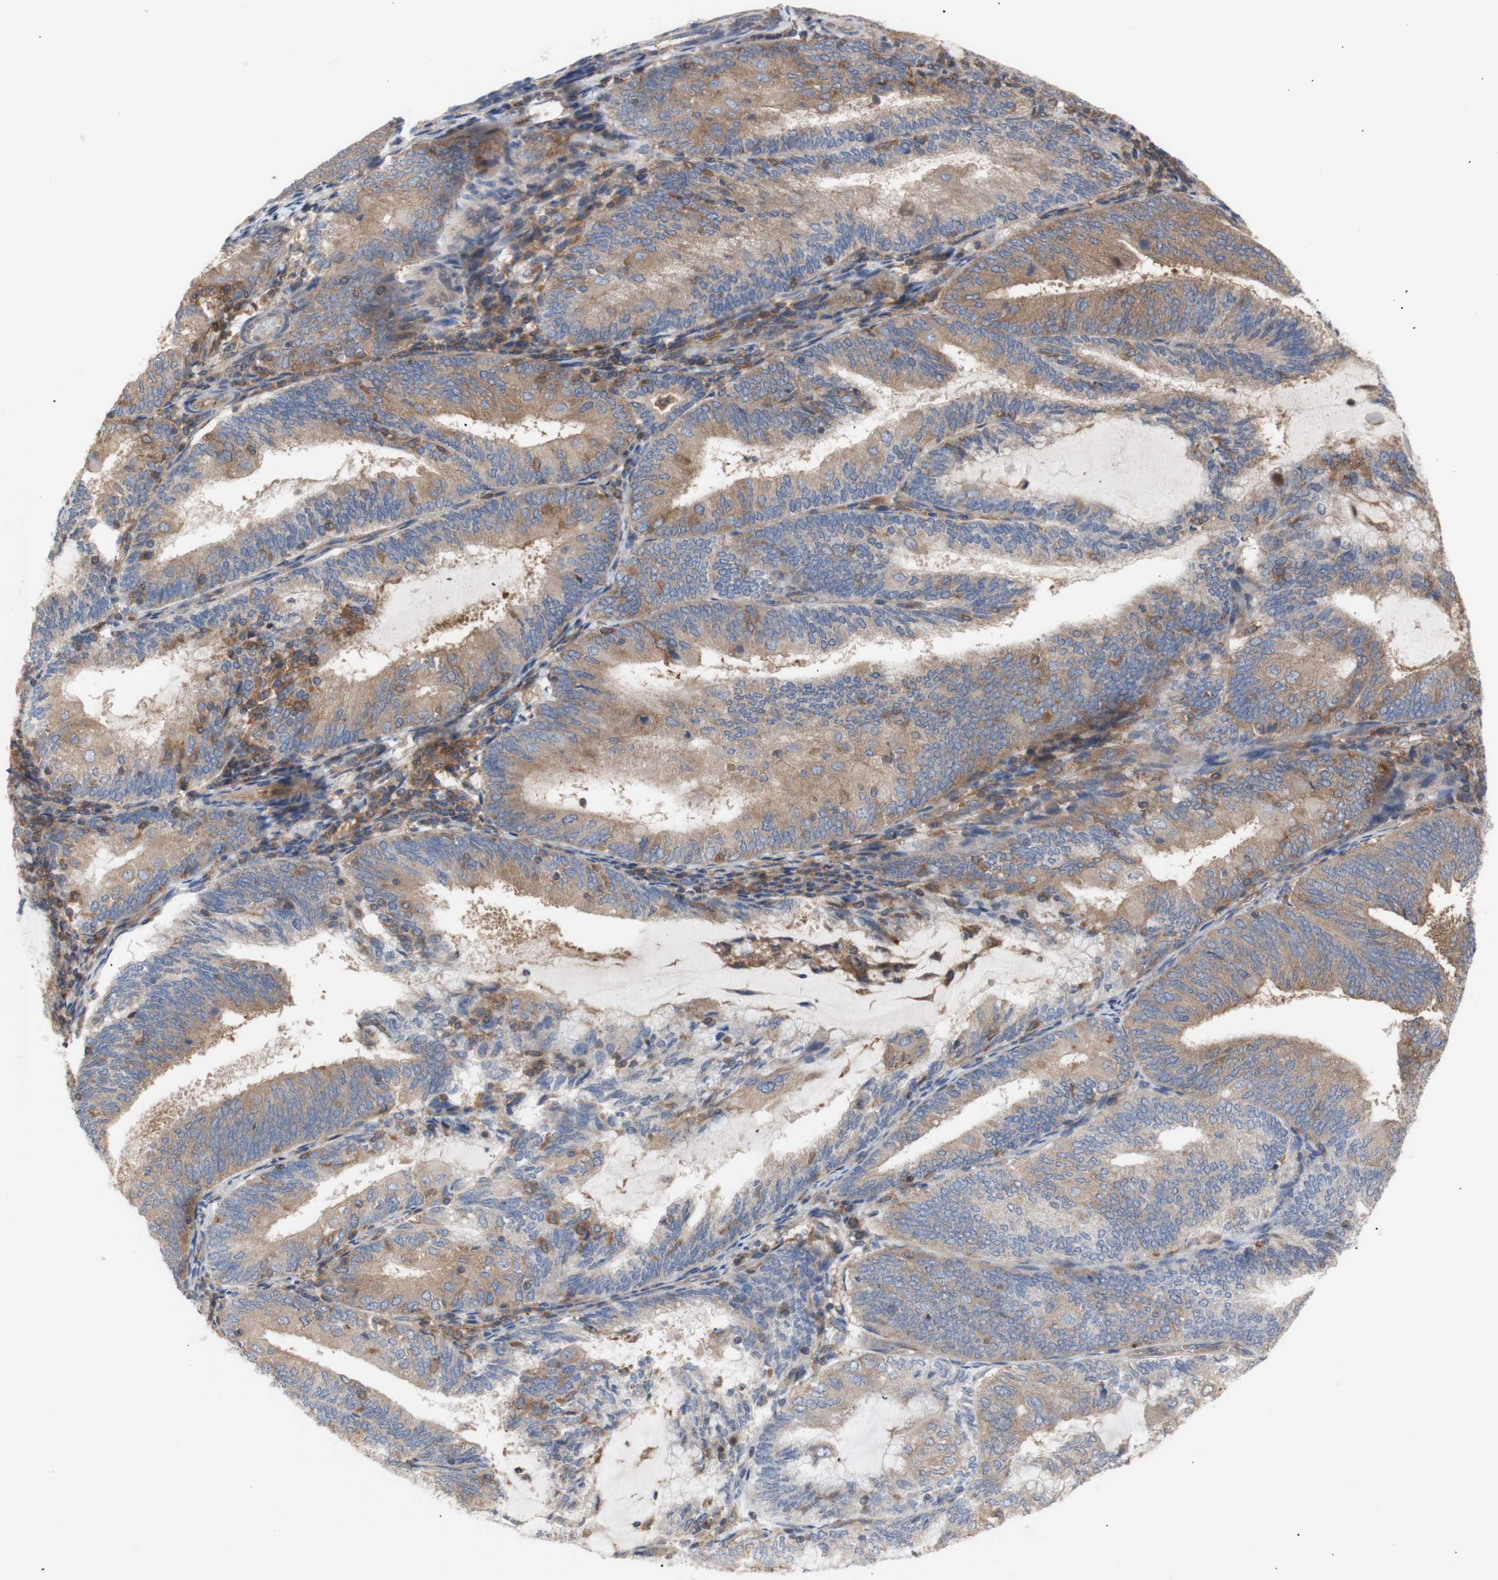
{"staining": {"intensity": "moderate", "quantity": "25%-75%", "location": "cytoplasmic/membranous"}, "tissue": "endometrial cancer", "cell_type": "Tumor cells", "image_type": "cancer", "snomed": [{"axis": "morphology", "description": "Adenocarcinoma, NOS"}, {"axis": "topography", "description": "Endometrium"}], "caption": "Human endometrial cancer stained with a brown dye demonstrates moderate cytoplasmic/membranous positive staining in about 25%-75% of tumor cells.", "gene": "IKBKG", "patient": {"sex": "female", "age": 81}}